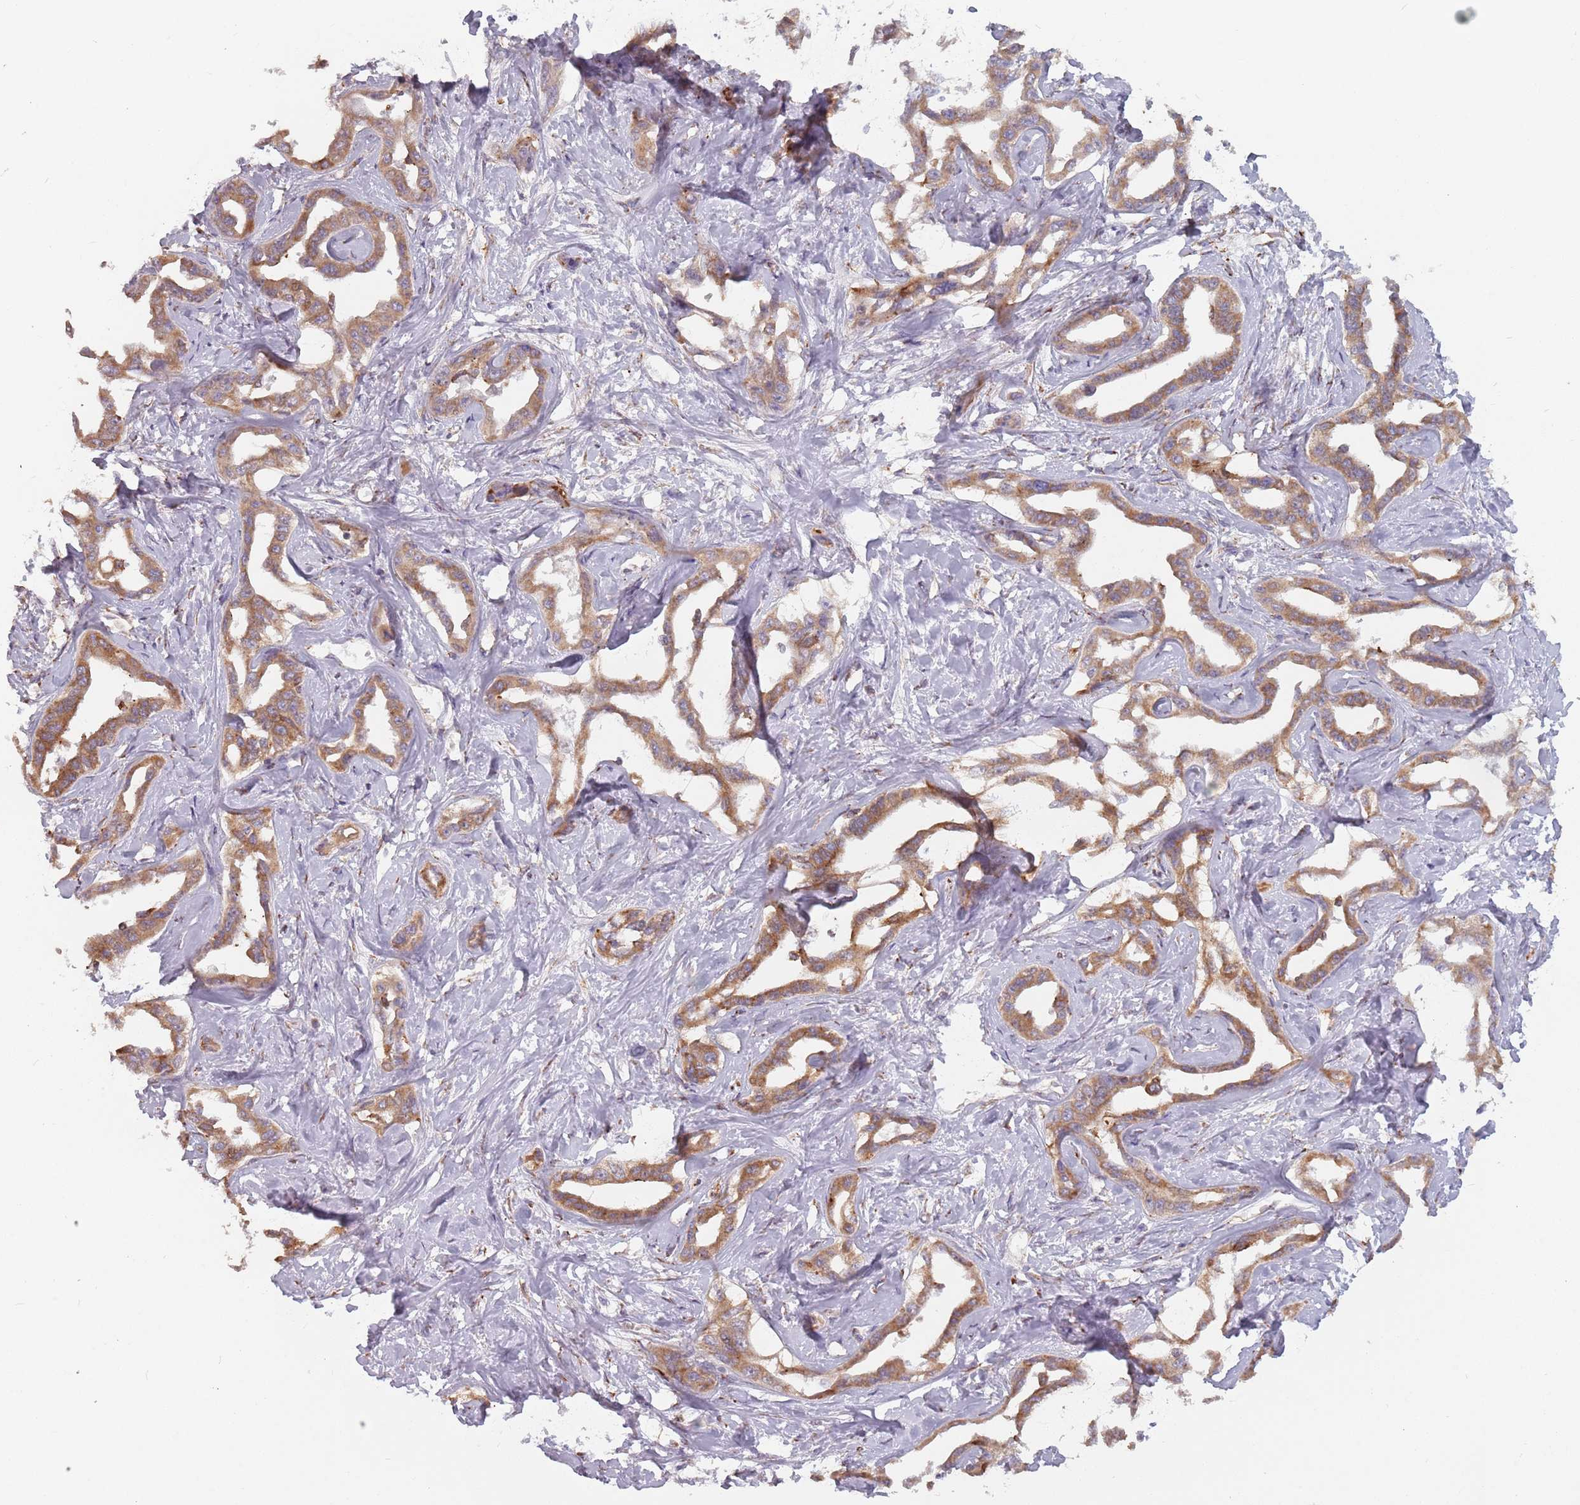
{"staining": {"intensity": "moderate", "quantity": ">75%", "location": "cytoplasmic/membranous"}, "tissue": "liver cancer", "cell_type": "Tumor cells", "image_type": "cancer", "snomed": [{"axis": "morphology", "description": "Cholangiocarcinoma"}, {"axis": "topography", "description": "Liver"}], "caption": "Tumor cells reveal medium levels of moderate cytoplasmic/membranous staining in about >75% of cells in liver cancer (cholangiocarcinoma).", "gene": "RPS9", "patient": {"sex": "male", "age": 59}}